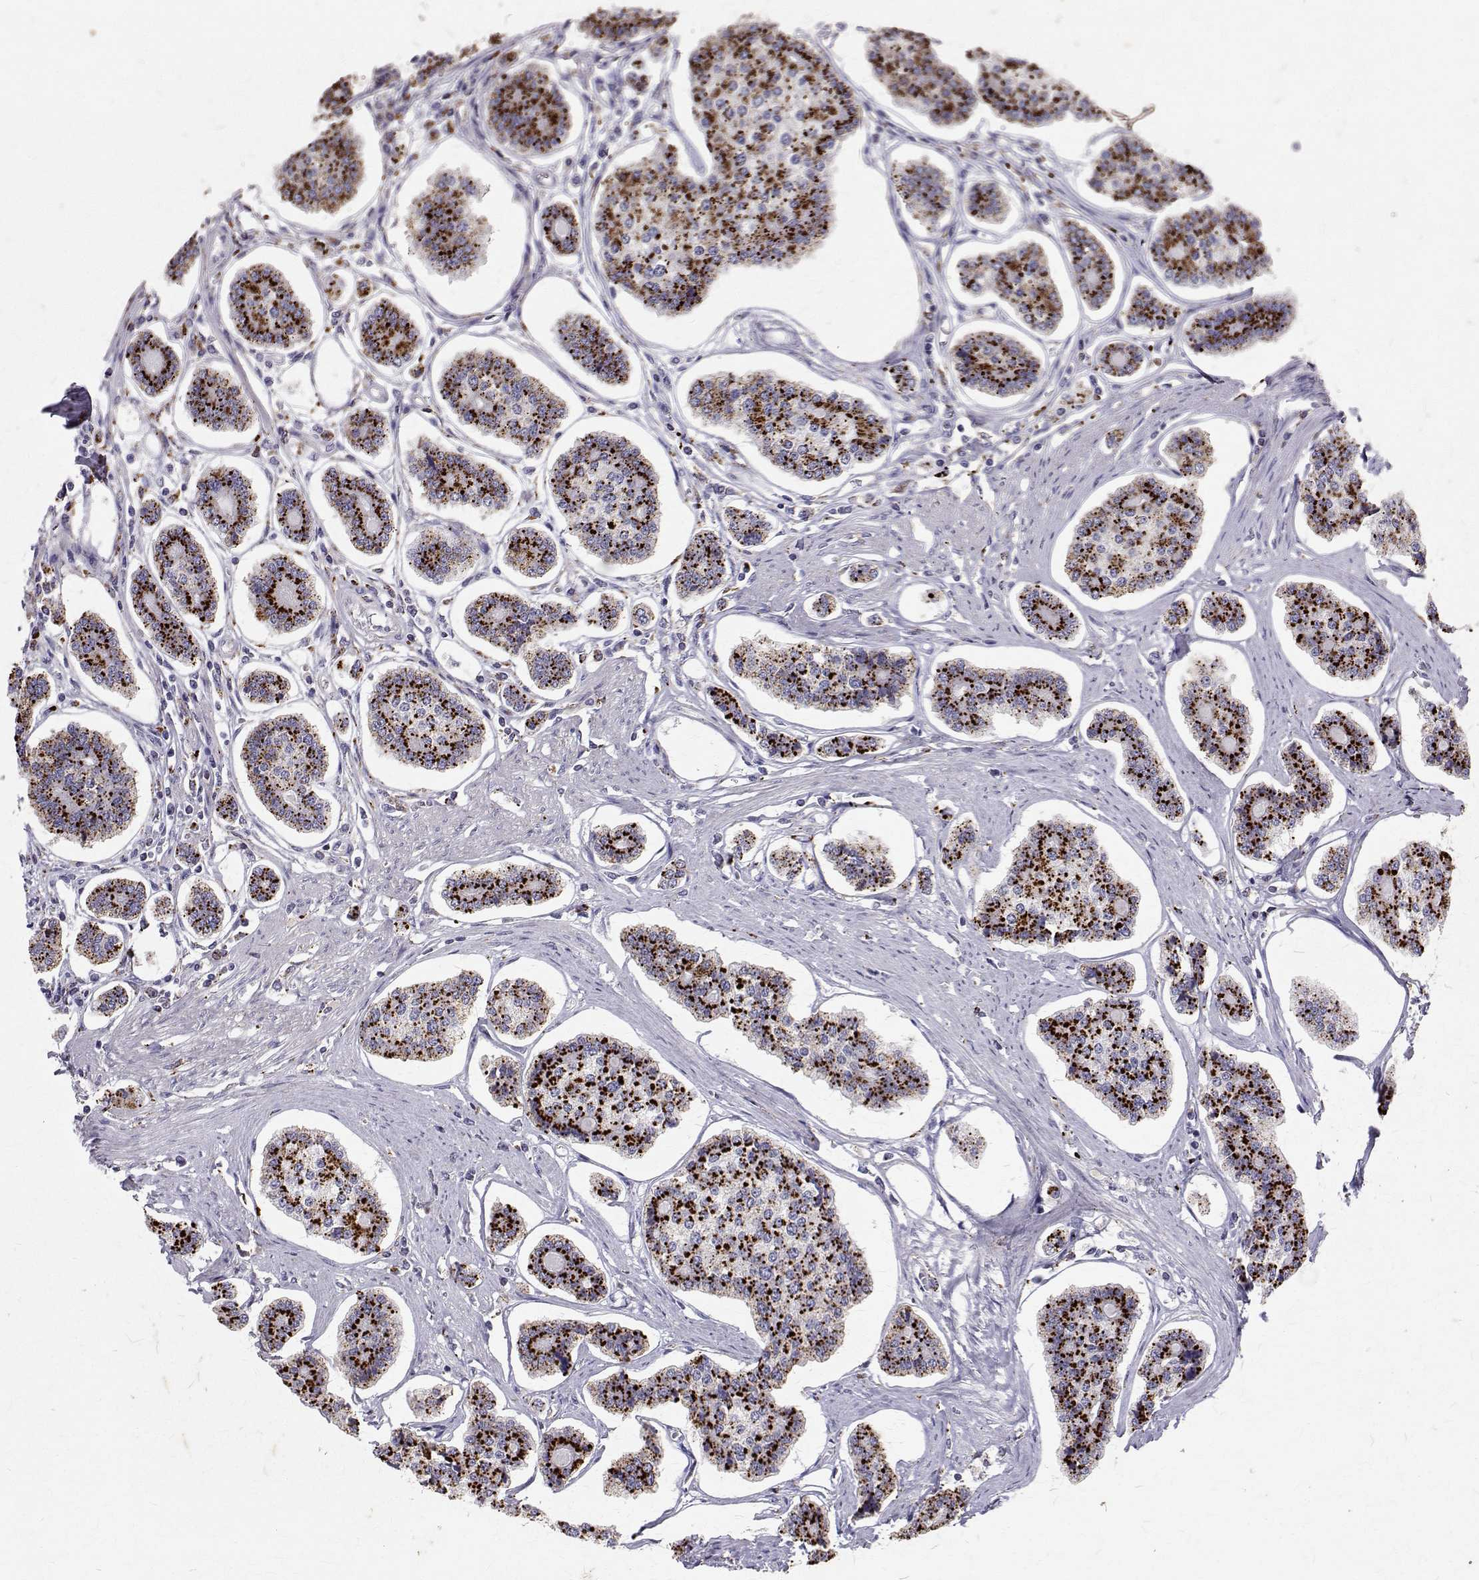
{"staining": {"intensity": "strong", "quantity": "25%-75%", "location": "cytoplasmic/membranous"}, "tissue": "carcinoid", "cell_type": "Tumor cells", "image_type": "cancer", "snomed": [{"axis": "morphology", "description": "Carcinoid, malignant, NOS"}, {"axis": "topography", "description": "Small intestine"}], "caption": "Carcinoid stained for a protein (brown) reveals strong cytoplasmic/membranous positive positivity in about 25%-75% of tumor cells.", "gene": "TPP1", "patient": {"sex": "female", "age": 65}}